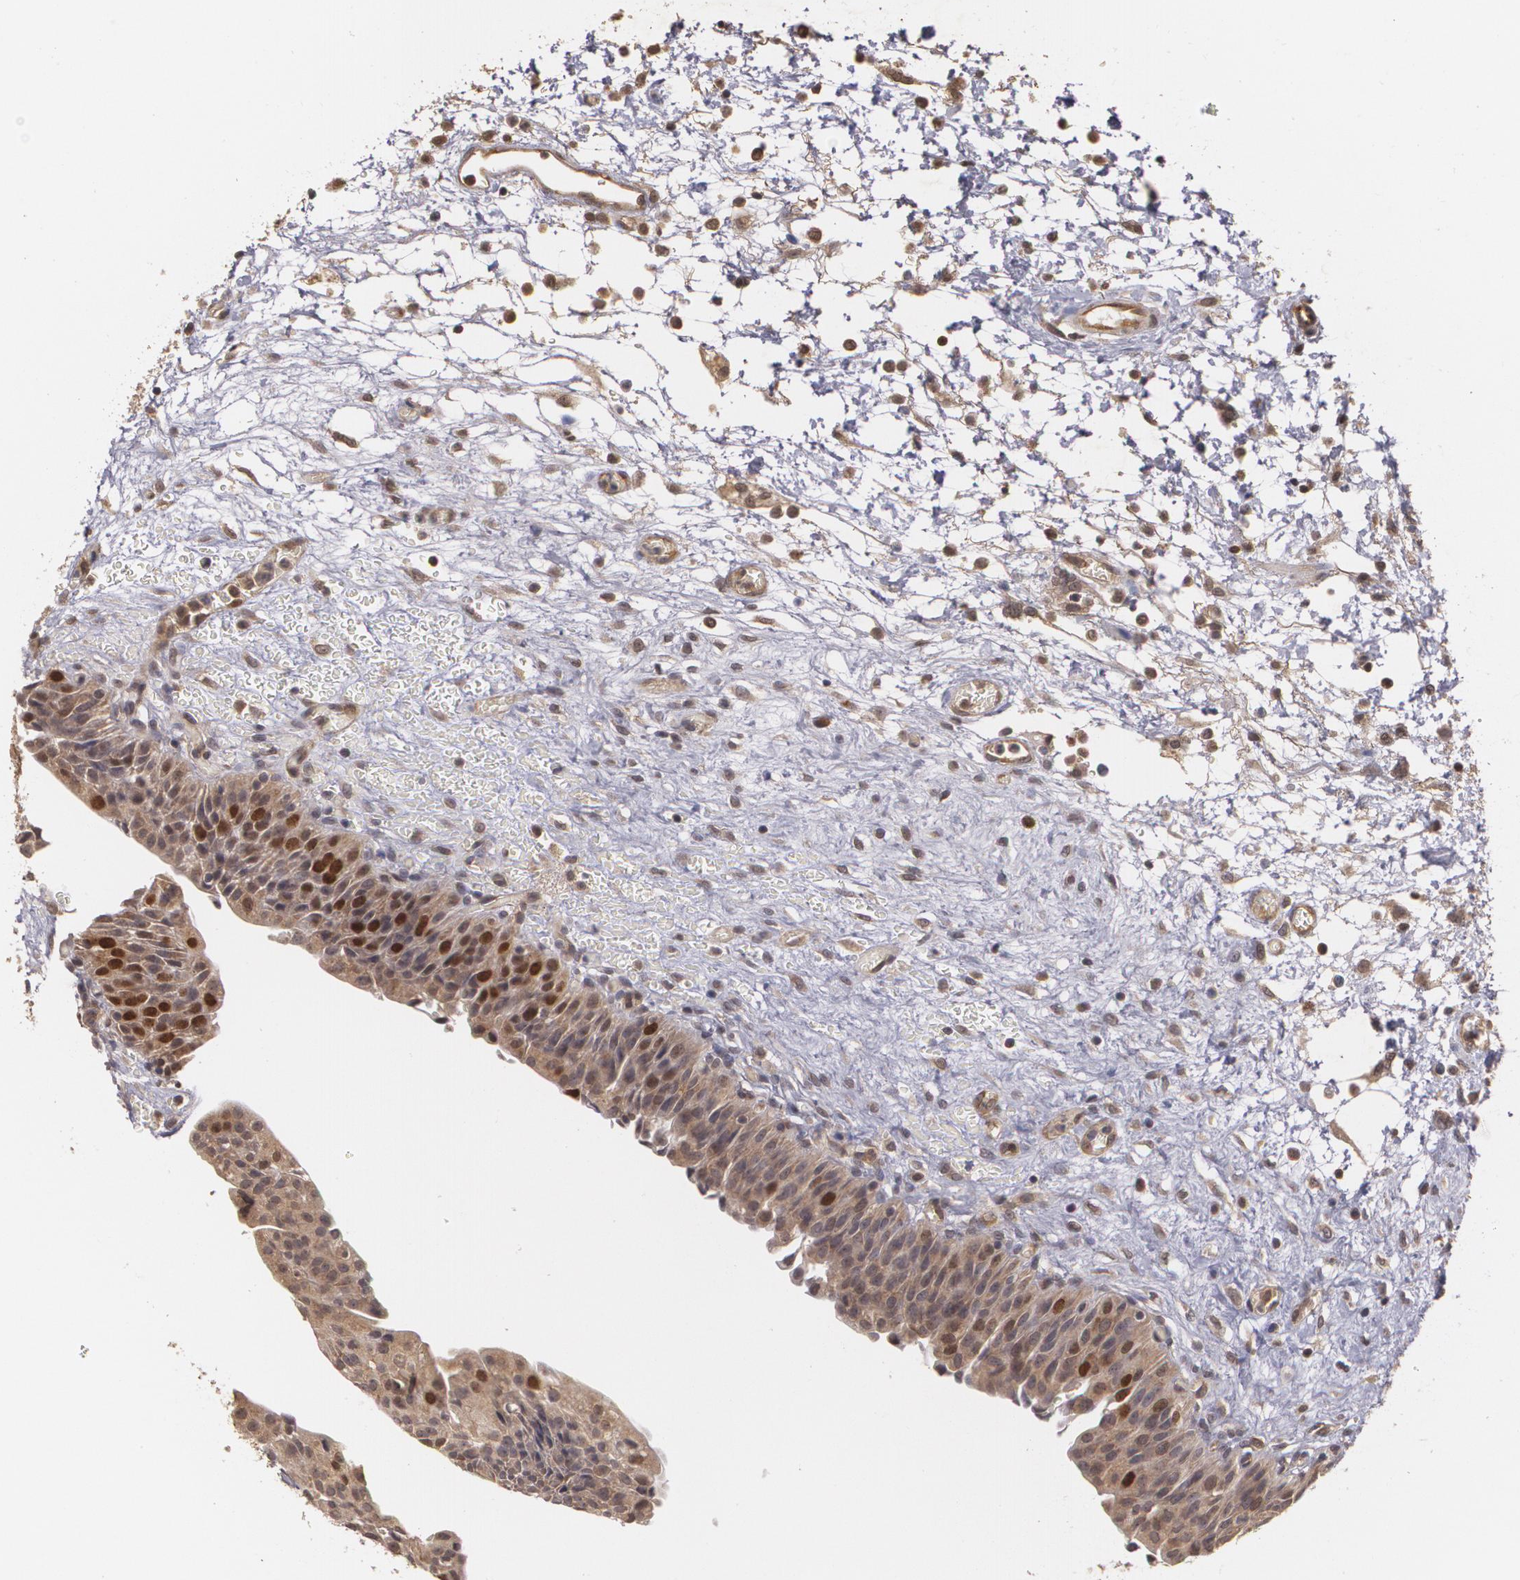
{"staining": {"intensity": "moderate", "quantity": "25%-75%", "location": "cytoplasmic/membranous,nuclear"}, "tissue": "urinary bladder", "cell_type": "Urothelial cells", "image_type": "normal", "snomed": [{"axis": "morphology", "description": "Normal tissue, NOS"}, {"axis": "topography", "description": "Smooth muscle"}, {"axis": "topography", "description": "Urinary bladder"}], "caption": "Brown immunohistochemical staining in benign urinary bladder reveals moderate cytoplasmic/membranous,nuclear positivity in approximately 25%-75% of urothelial cells.", "gene": "BRCA1", "patient": {"sex": "male", "age": 35}}